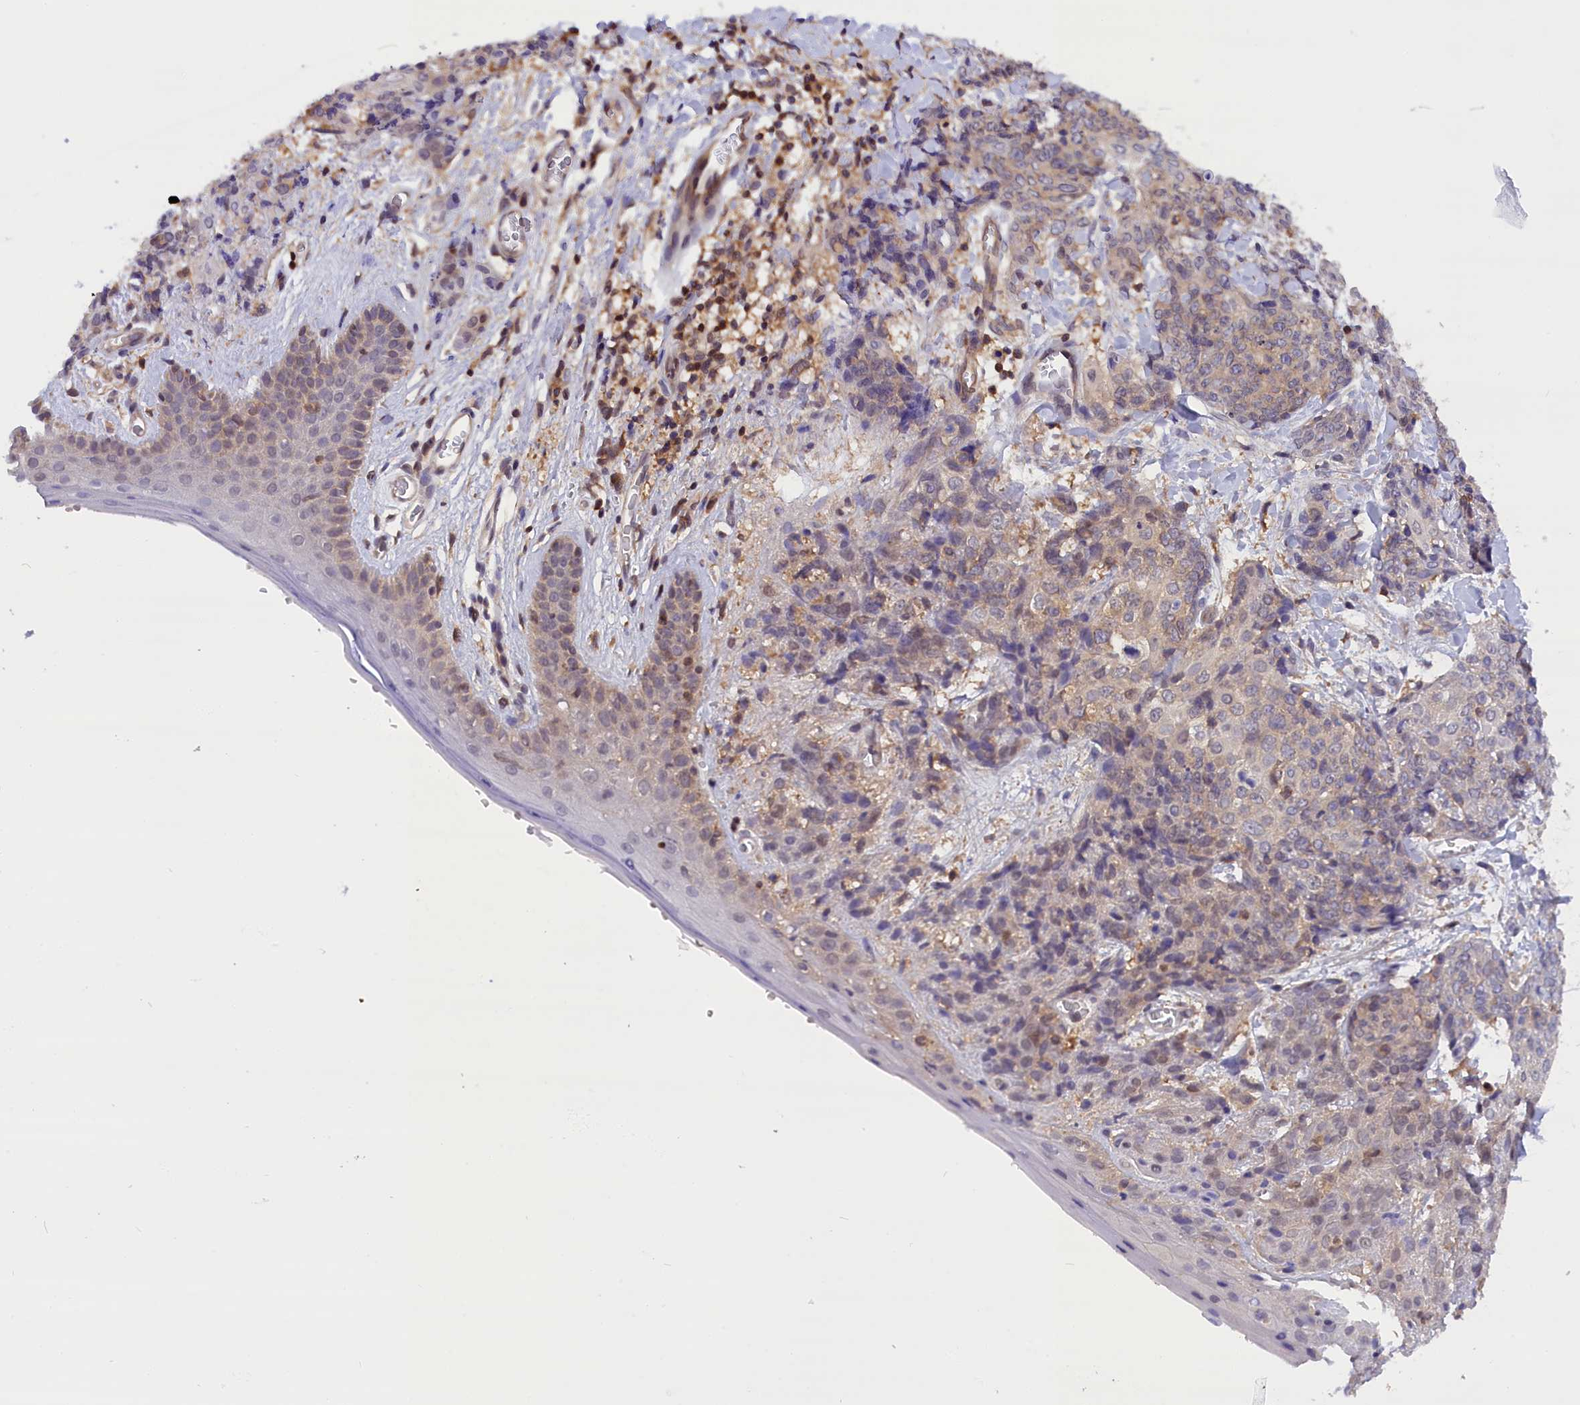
{"staining": {"intensity": "weak", "quantity": ">75%", "location": "cytoplasmic/membranous"}, "tissue": "skin cancer", "cell_type": "Tumor cells", "image_type": "cancer", "snomed": [{"axis": "morphology", "description": "Squamous cell carcinoma, NOS"}, {"axis": "topography", "description": "Skin"}, {"axis": "topography", "description": "Vulva"}], "caption": "Squamous cell carcinoma (skin) tissue demonstrates weak cytoplasmic/membranous staining in about >75% of tumor cells, visualized by immunohistochemistry.", "gene": "TBCB", "patient": {"sex": "female", "age": 85}}